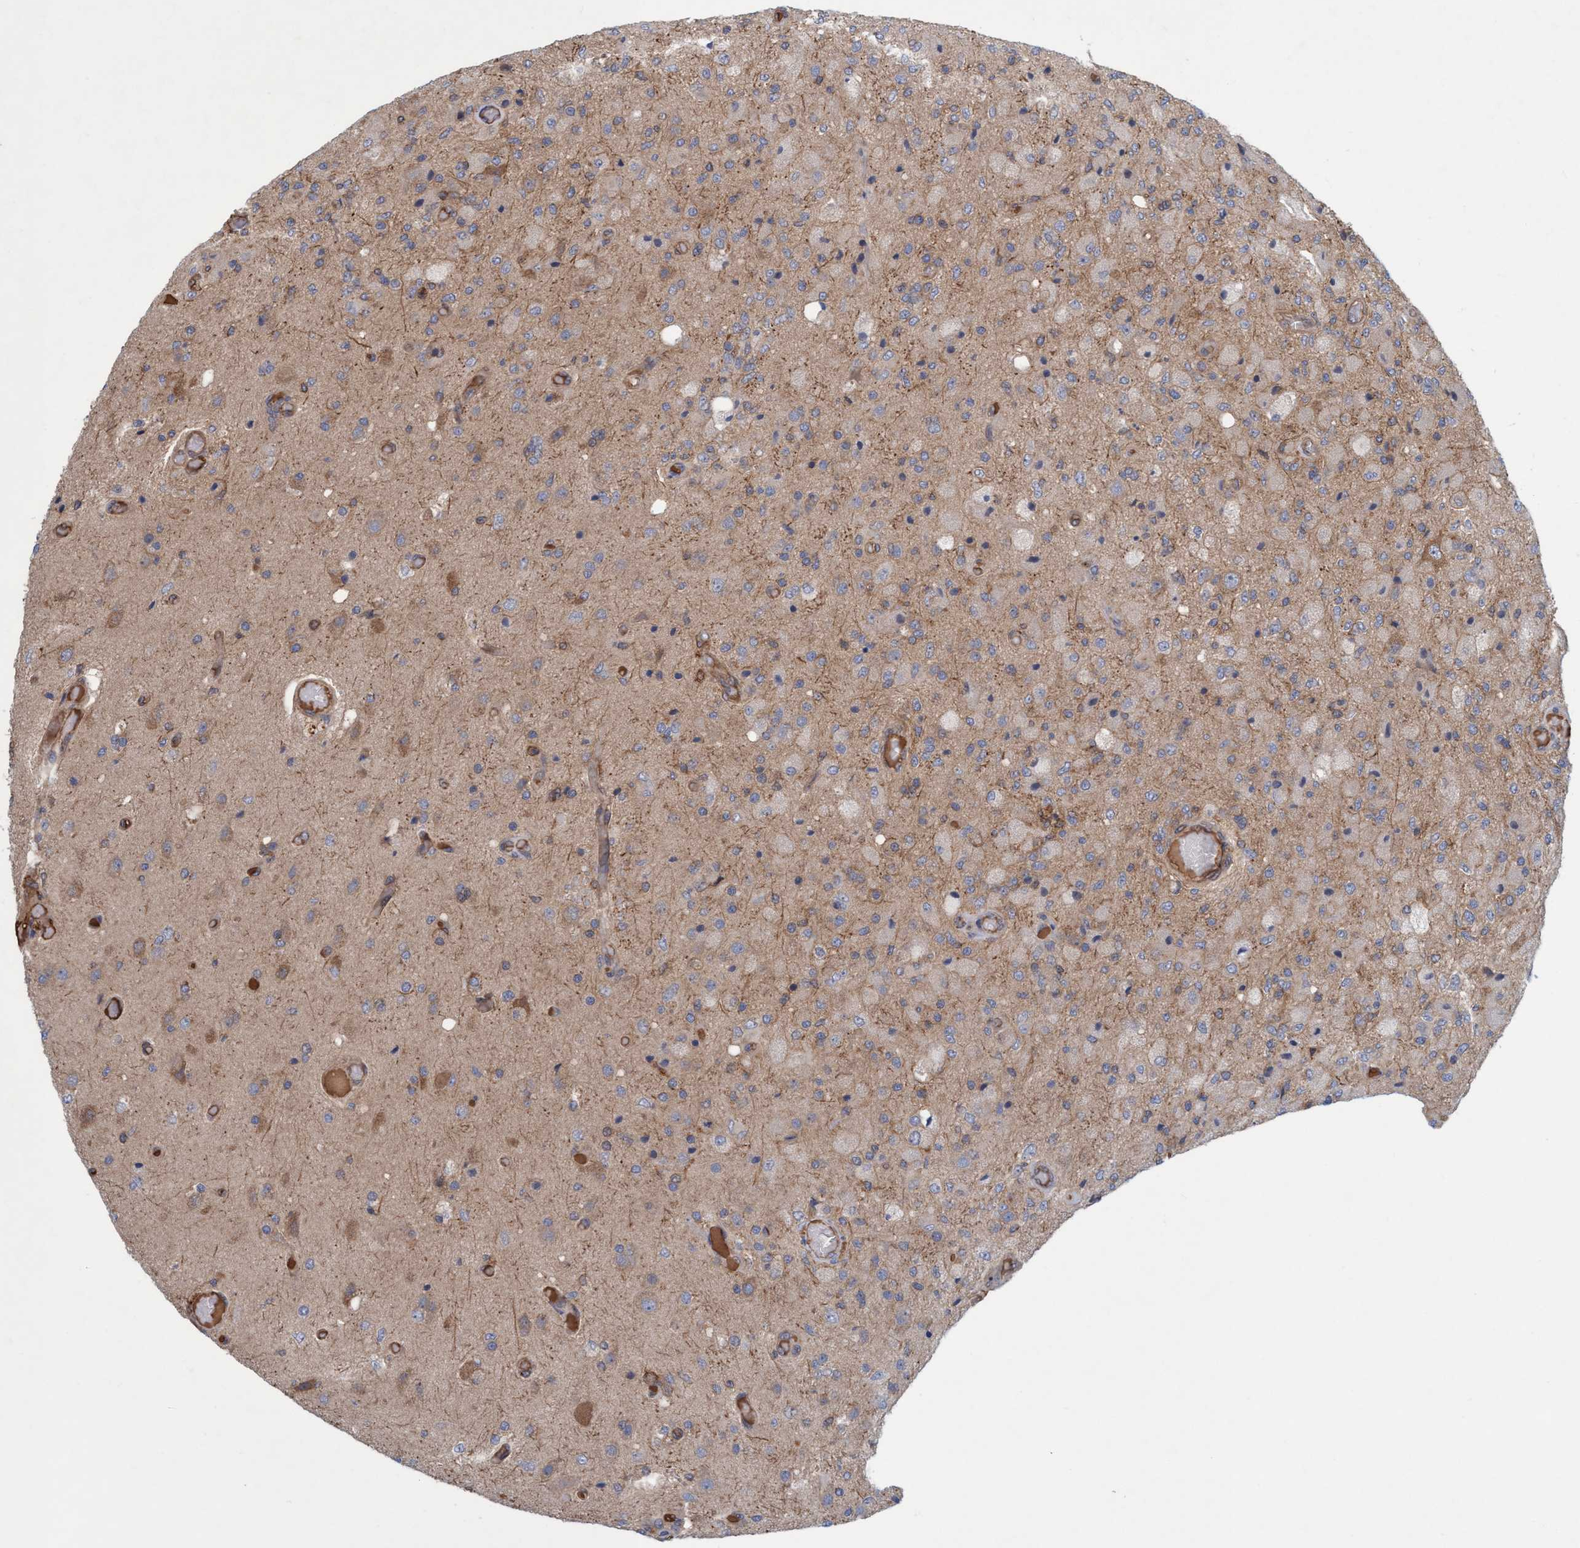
{"staining": {"intensity": "moderate", "quantity": "<25%", "location": "cytoplasmic/membranous"}, "tissue": "glioma", "cell_type": "Tumor cells", "image_type": "cancer", "snomed": [{"axis": "morphology", "description": "Normal tissue, NOS"}, {"axis": "morphology", "description": "Glioma, malignant, High grade"}, {"axis": "topography", "description": "Cerebral cortex"}], "caption": "DAB (3,3'-diaminobenzidine) immunohistochemical staining of malignant high-grade glioma shows moderate cytoplasmic/membranous protein staining in approximately <25% of tumor cells. (IHC, brightfield microscopy, high magnification).", "gene": "SPECC1", "patient": {"sex": "male", "age": 77}}